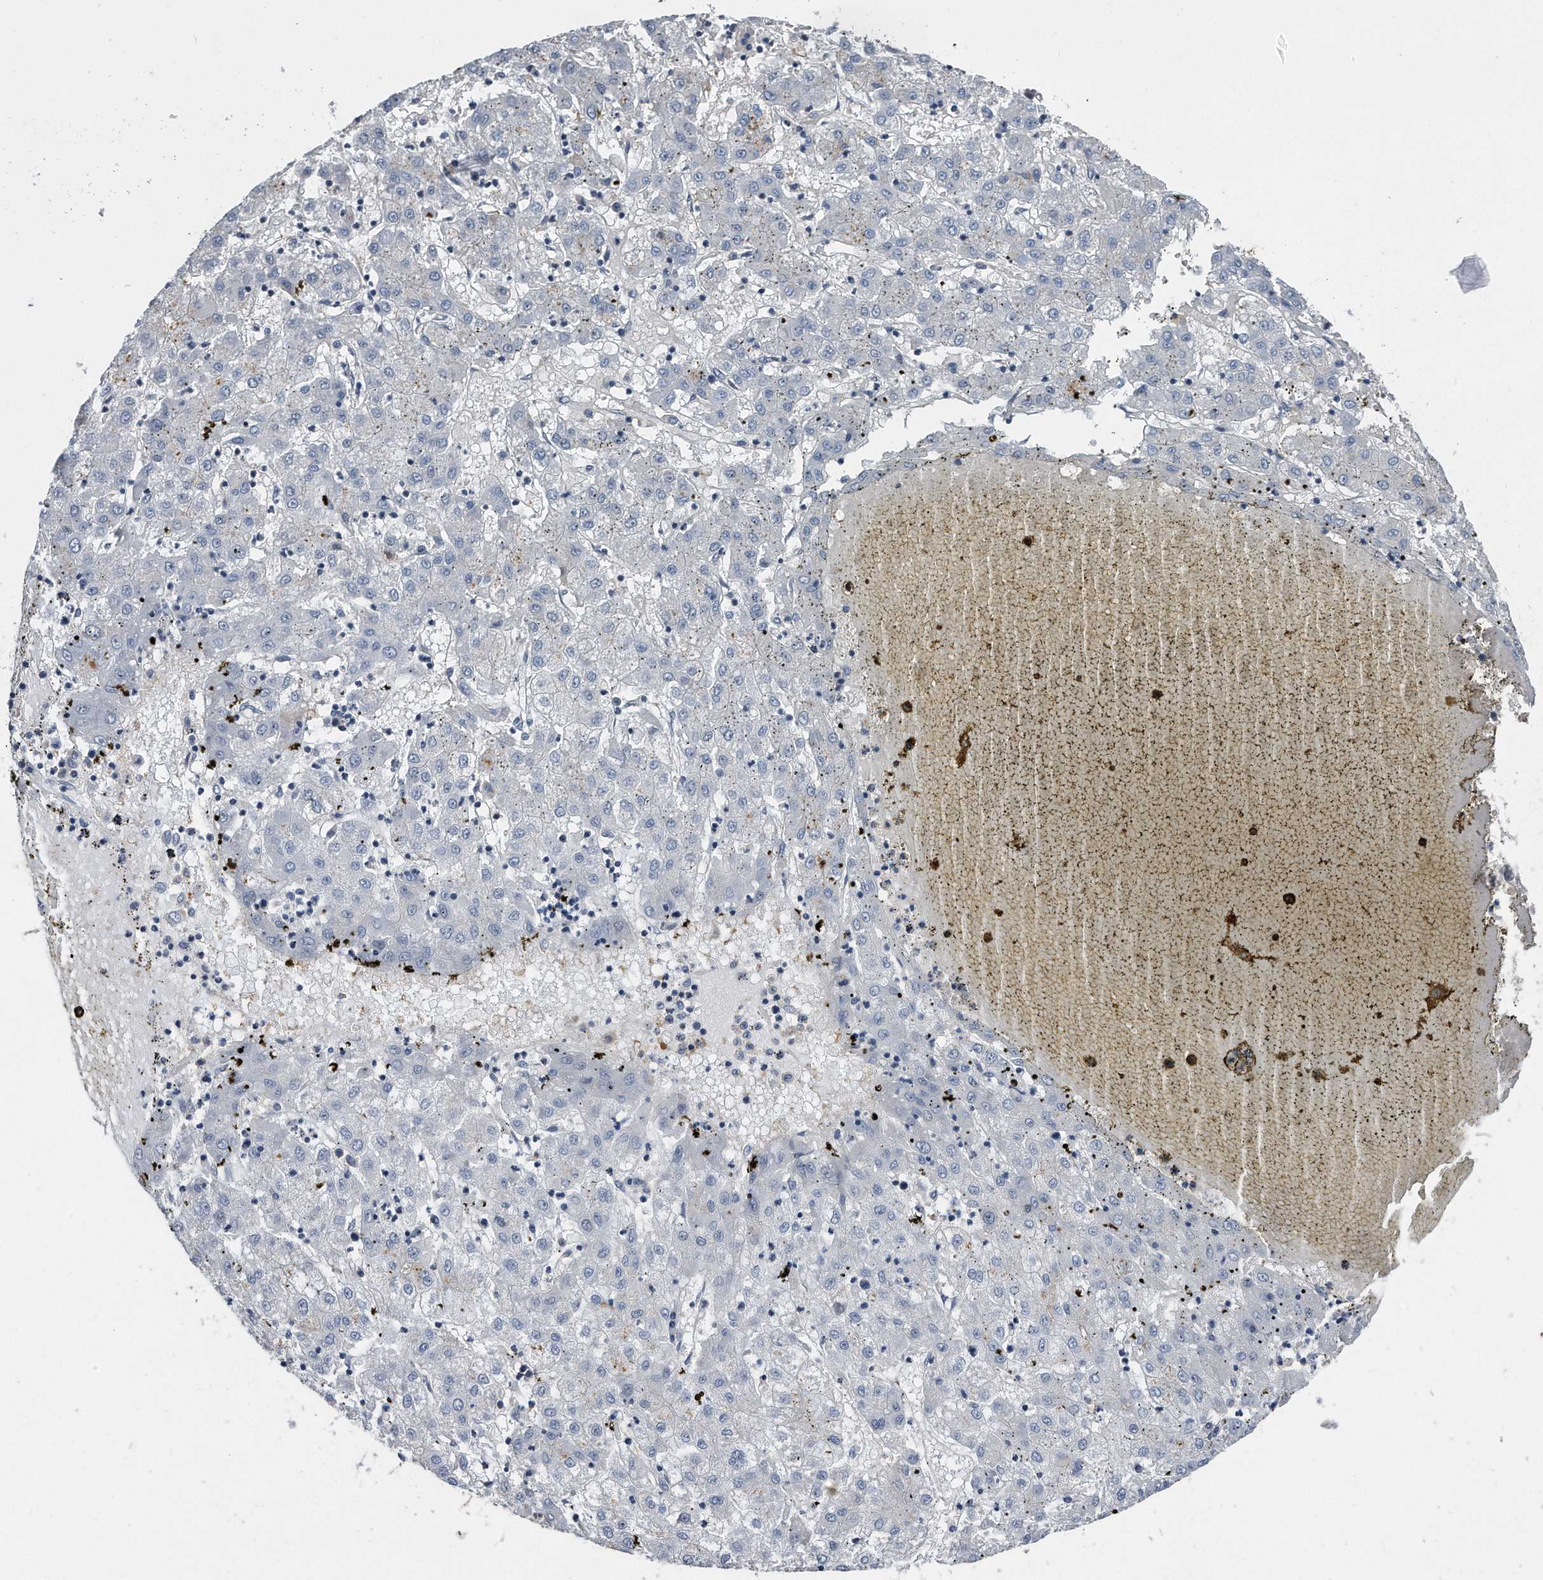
{"staining": {"intensity": "negative", "quantity": "none", "location": "none"}, "tissue": "liver cancer", "cell_type": "Tumor cells", "image_type": "cancer", "snomed": [{"axis": "morphology", "description": "Carcinoma, Hepatocellular, NOS"}, {"axis": "topography", "description": "Liver"}], "caption": "An immunohistochemistry micrograph of liver cancer (hepatocellular carcinoma) is shown. There is no staining in tumor cells of liver cancer (hepatocellular carcinoma).", "gene": "KCND3", "patient": {"sex": "male", "age": 72}}